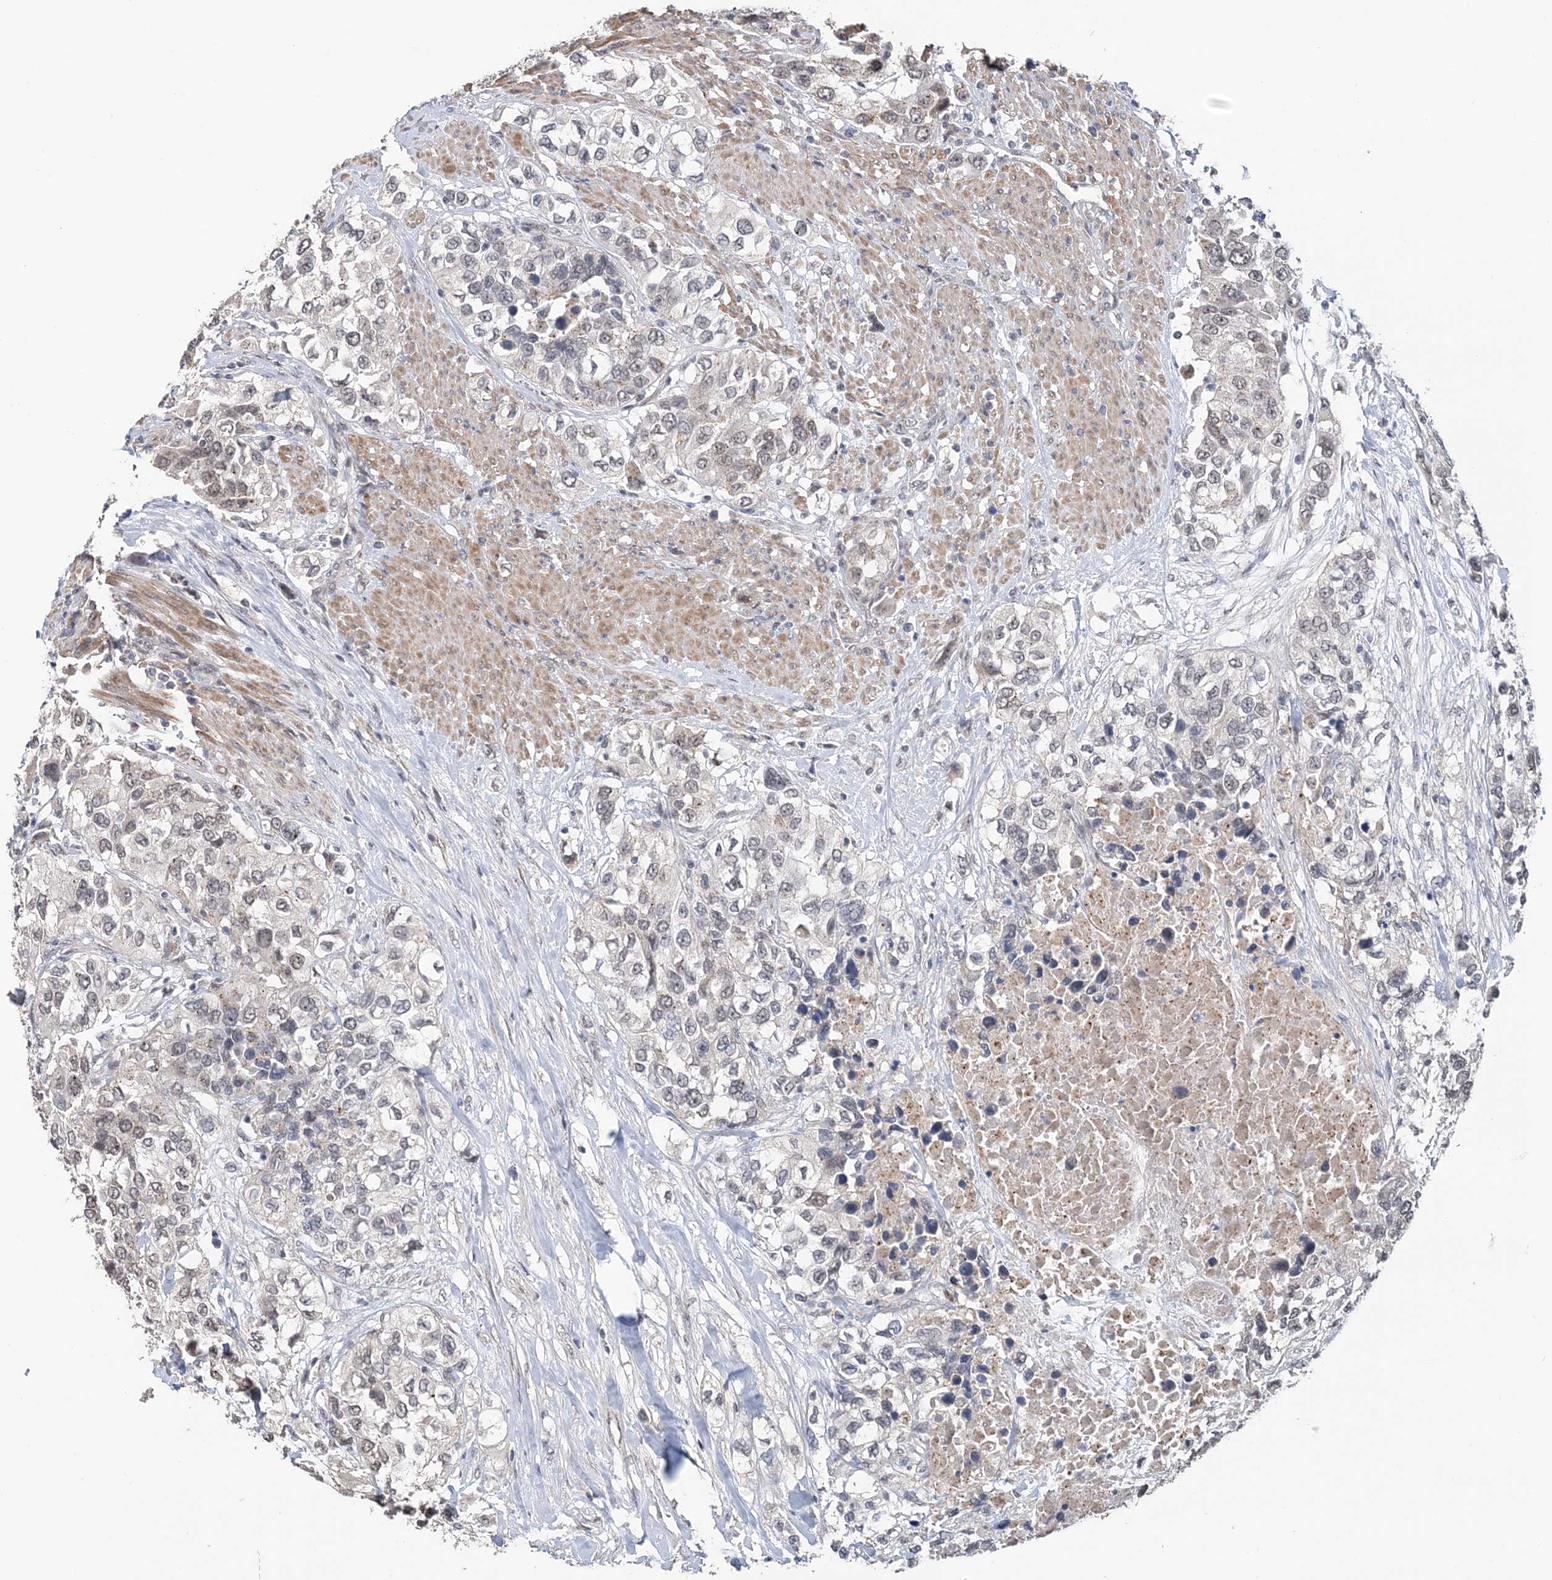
{"staining": {"intensity": "weak", "quantity": "<25%", "location": "cytoplasmic/membranous"}, "tissue": "urothelial cancer", "cell_type": "Tumor cells", "image_type": "cancer", "snomed": [{"axis": "morphology", "description": "Urothelial carcinoma, High grade"}, {"axis": "topography", "description": "Urinary bladder"}], "caption": "Urothelial cancer was stained to show a protein in brown. There is no significant positivity in tumor cells.", "gene": "TSHZ2", "patient": {"sex": "female", "age": 80}}